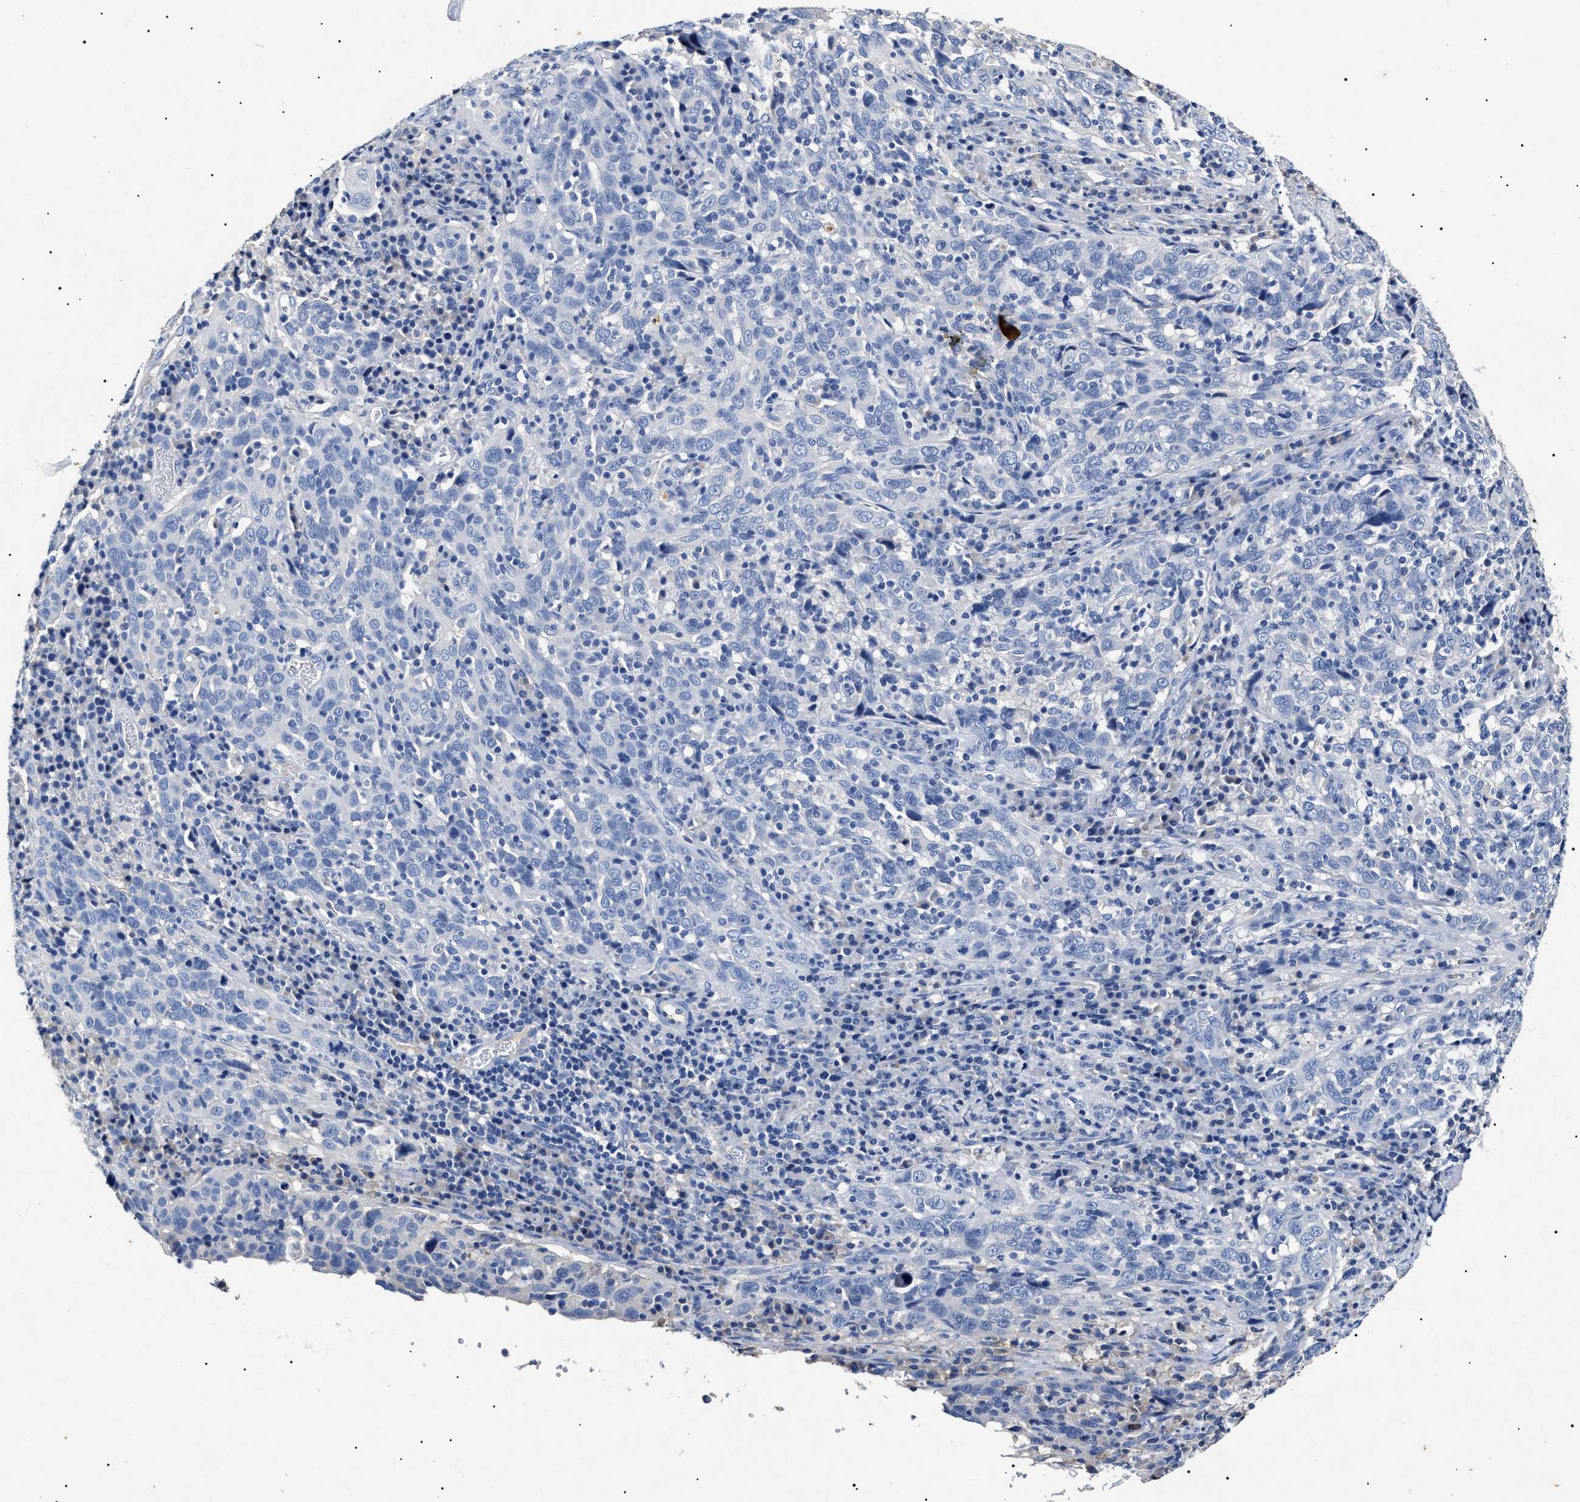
{"staining": {"intensity": "negative", "quantity": "none", "location": "none"}, "tissue": "cervical cancer", "cell_type": "Tumor cells", "image_type": "cancer", "snomed": [{"axis": "morphology", "description": "Squamous cell carcinoma, NOS"}, {"axis": "topography", "description": "Cervix"}], "caption": "An IHC micrograph of cervical squamous cell carcinoma is shown. There is no staining in tumor cells of cervical squamous cell carcinoma.", "gene": "LRRC8E", "patient": {"sex": "female", "age": 46}}